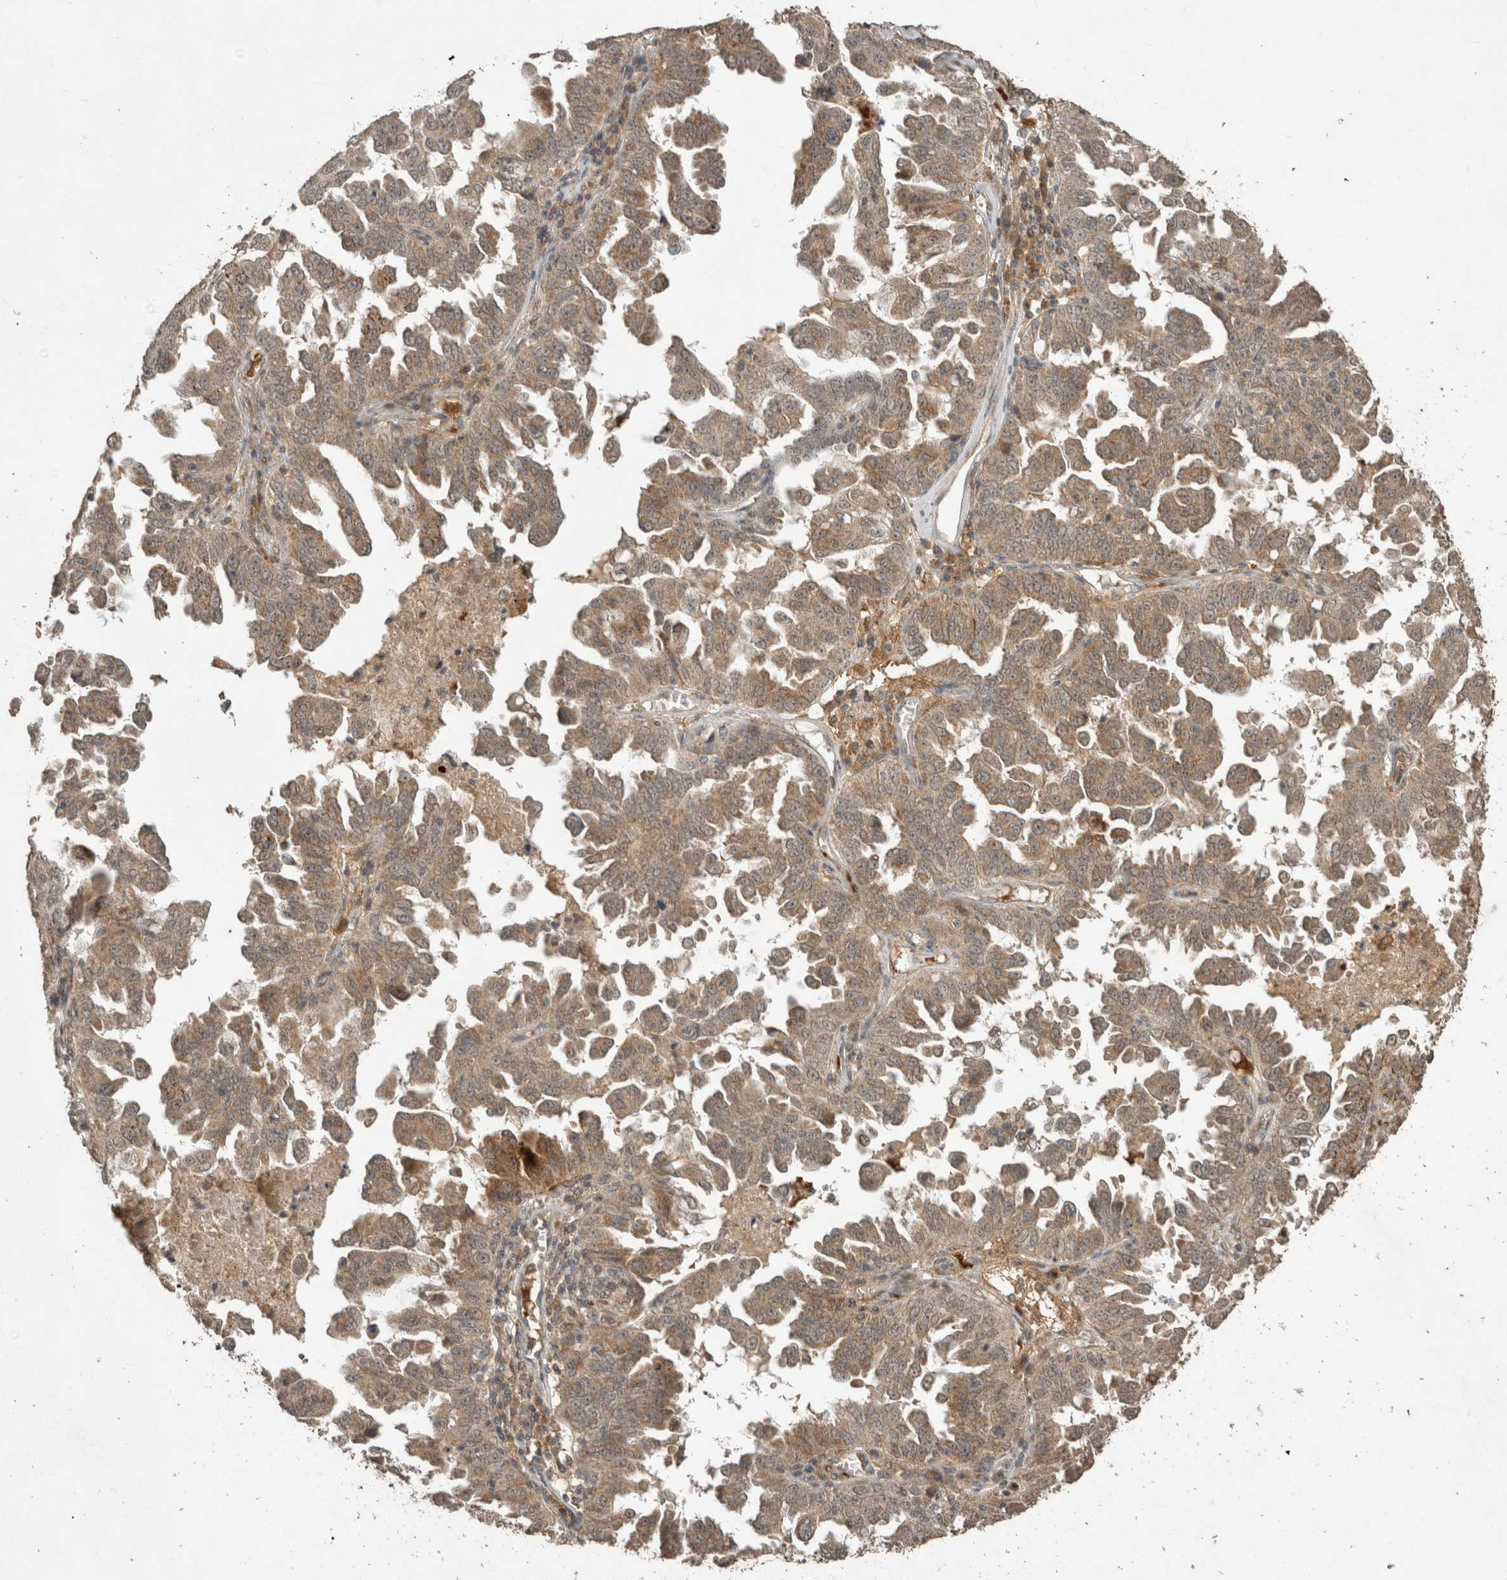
{"staining": {"intensity": "weak", "quantity": ">75%", "location": "cytoplasmic/membranous"}, "tissue": "ovarian cancer", "cell_type": "Tumor cells", "image_type": "cancer", "snomed": [{"axis": "morphology", "description": "Carcinoma, endometroid"}, {"axis": "topography", "description": "Ovary"}], "caption": "DAB immunohistochemical staining of human ovarian endometroid carcinoma demonstrates weak cytoplasmic/membranous protein positivity in about >75% of tumor cells.", "gene": "FAM3A", "patient": {"sex": "female", "age": 62}}